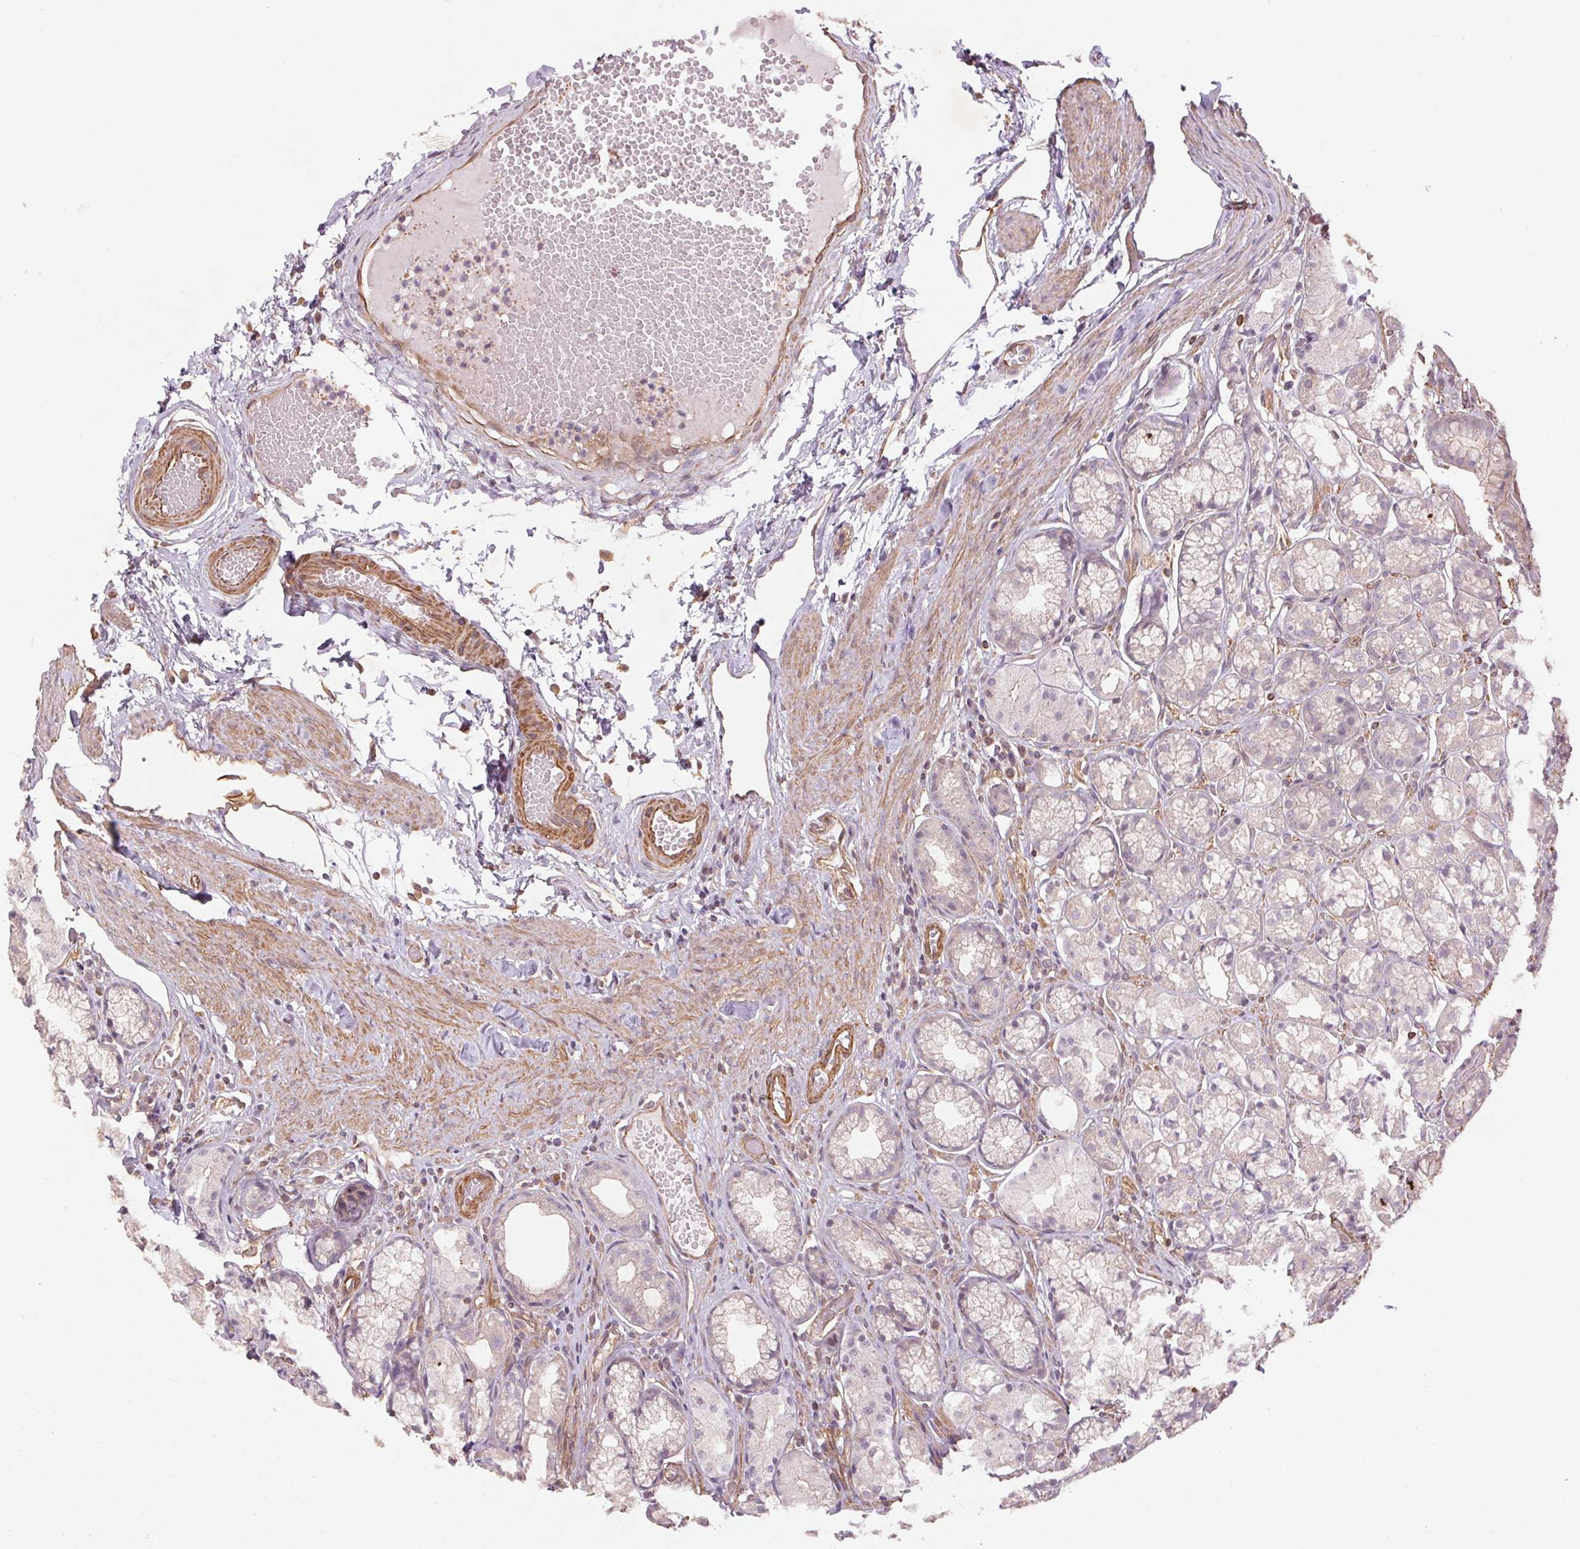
{"staining": {"intensity": "weak", "quantity": "25%-75%", "location": "cytoplasmic/membranous"}, "tissue": "stomach", "cell_type": "Glandular cells", "image_type": "normal", "snomed": [{"axis": "morphology", "description": "Normal tissue, NOS"}, {"axis": "topography", "description": "Stomach"}], "caption": "Protein analysis of benign stomach displays weak cytoplasmic/membranous expression in about 25%-75% of glandular cells. Nuclei are stained in blue.", "gene": "CCSER1", "patient": {"sex": "male", "age": 70}}